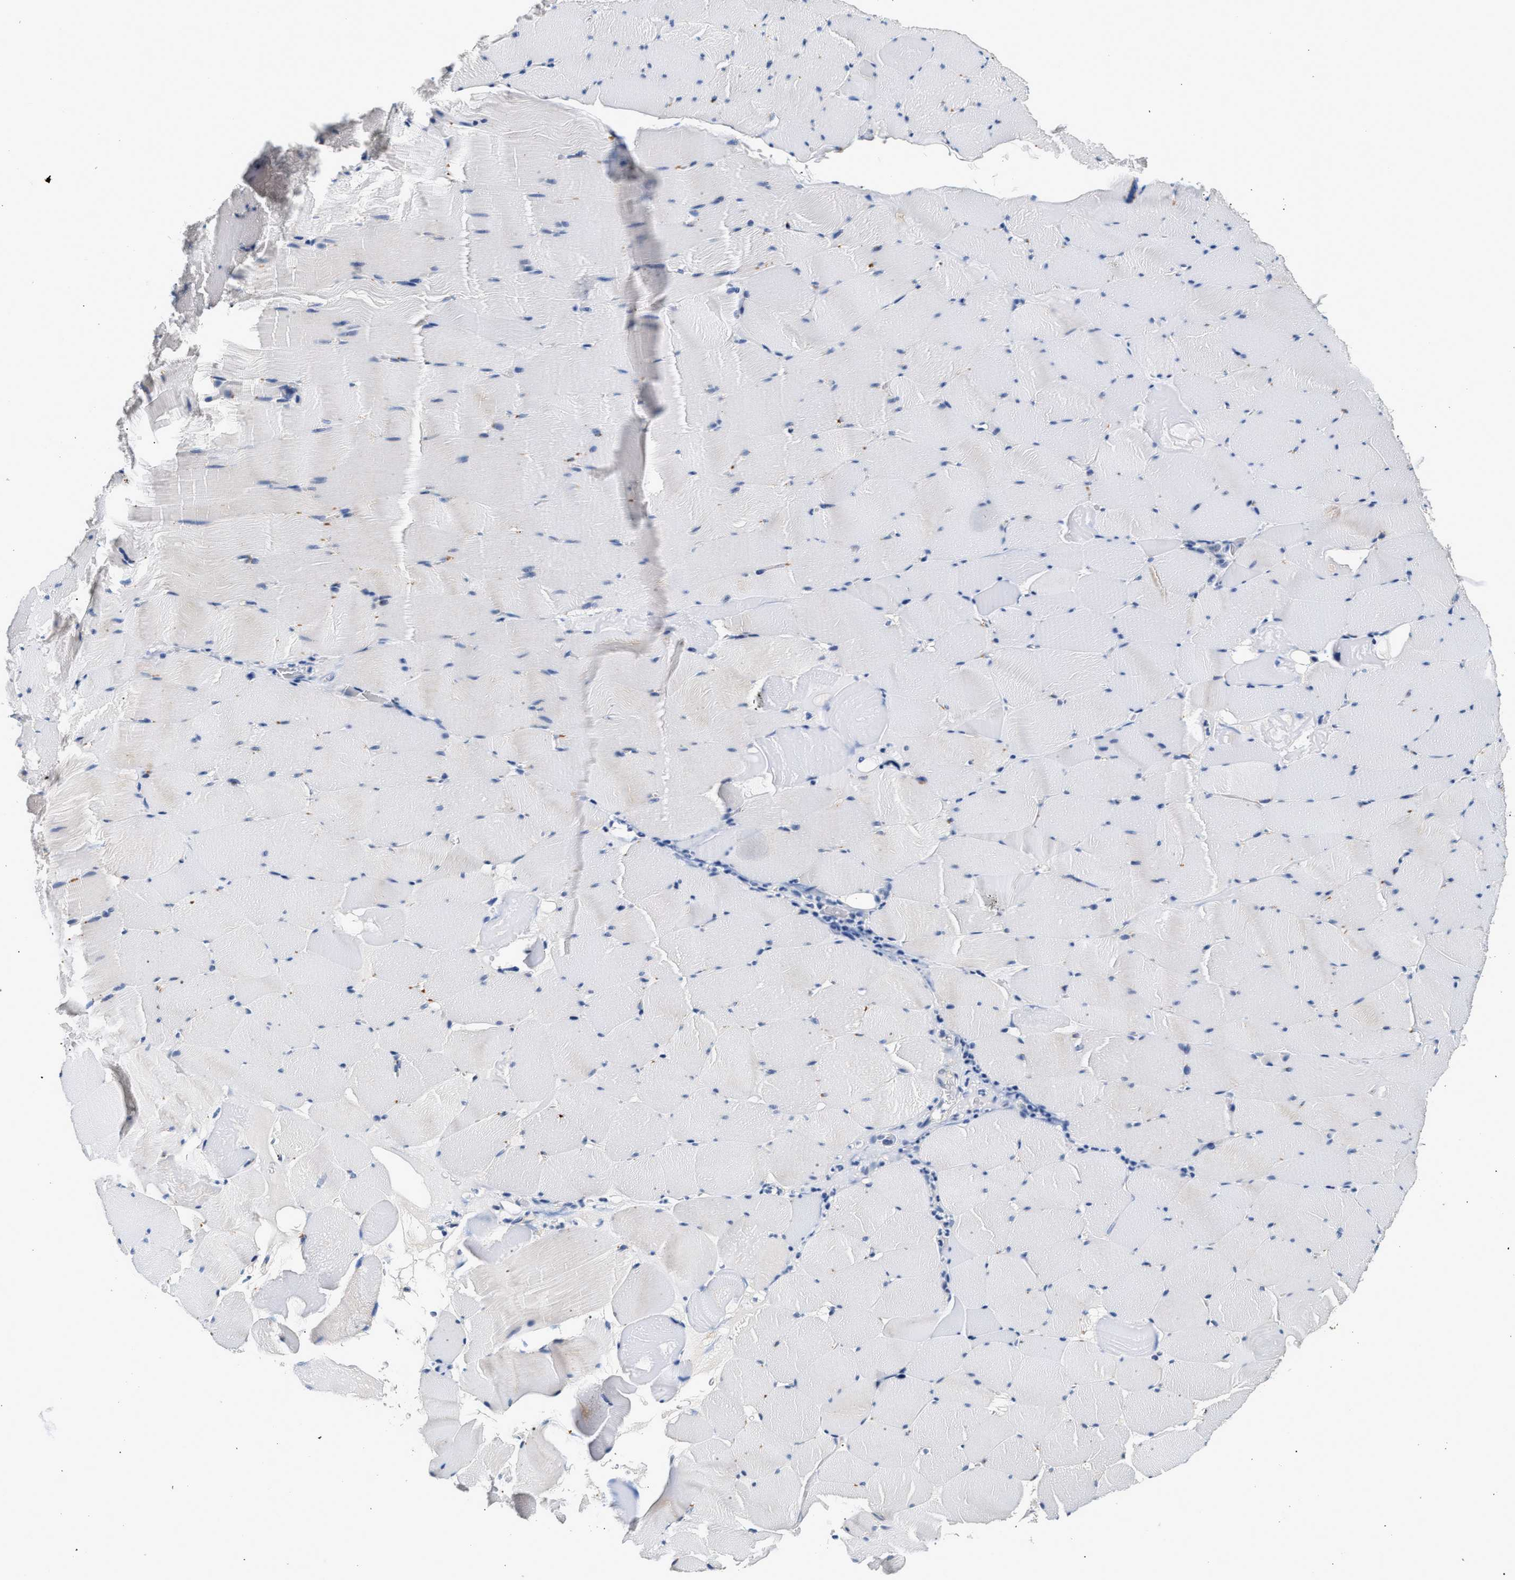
{"staining": {"intensity": "moderate", "quantity": "<25%", "location": "cytoplasmic/membranous"}, "tissue": "skeletal muscle", "cell_type": "Myocytes", "image_type": "normal", "snomed": [{"axis": "morphology", "description": "Normal tissue, NOS"}, {"axis": "topography", "description": "Skeletal muscle"}], "caption": "An IHC micrograph of normal tissue is shown. Protein staining in brown shows moderate cytoplasmic/membranous positivity in skeletal muscle within myocytes.", "gene": "MED22", "patient": {"sex": "male", "age": 62}}